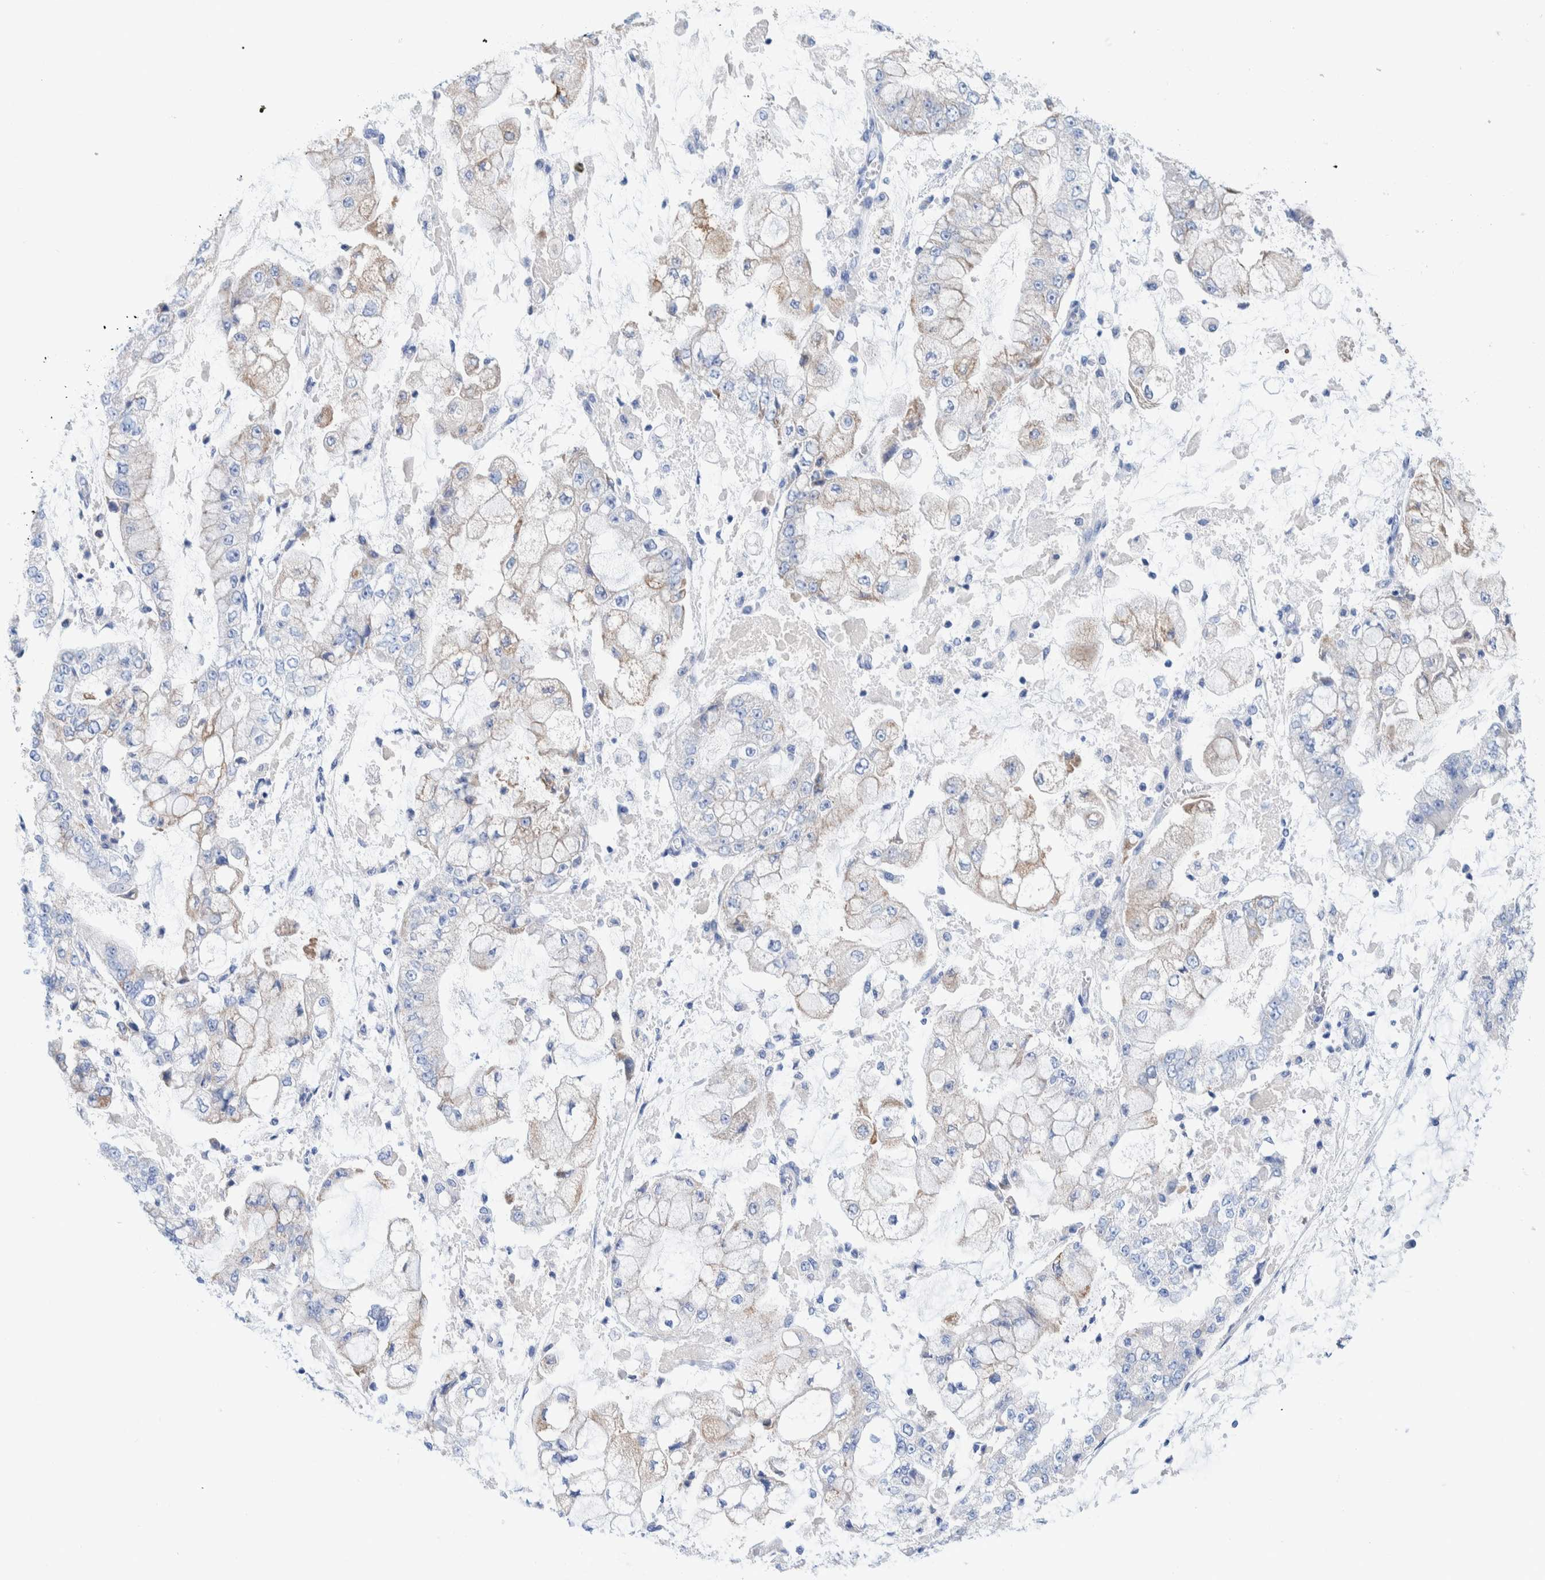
{"staining": {"intensity": "weak", "quantity": "<25%", "location": "cytoplasmic/membranous"}, "tissue": "stomach cancer", "cell_type": "Tumor cells", "image_type": "cancer", "snomed": [{"axis": "morphology", "description": "Adenocarcinoma, NOS"}, {"axis": "topography", "description": "Stomach"}], "caption": "A high-resolution image shows immunohistochemistry staining of stomach adenocarcinoma, which reveals no significant expression in tumor cells.", "gene": "KRT14", "patient": {"sex": "male", "age": 76}}